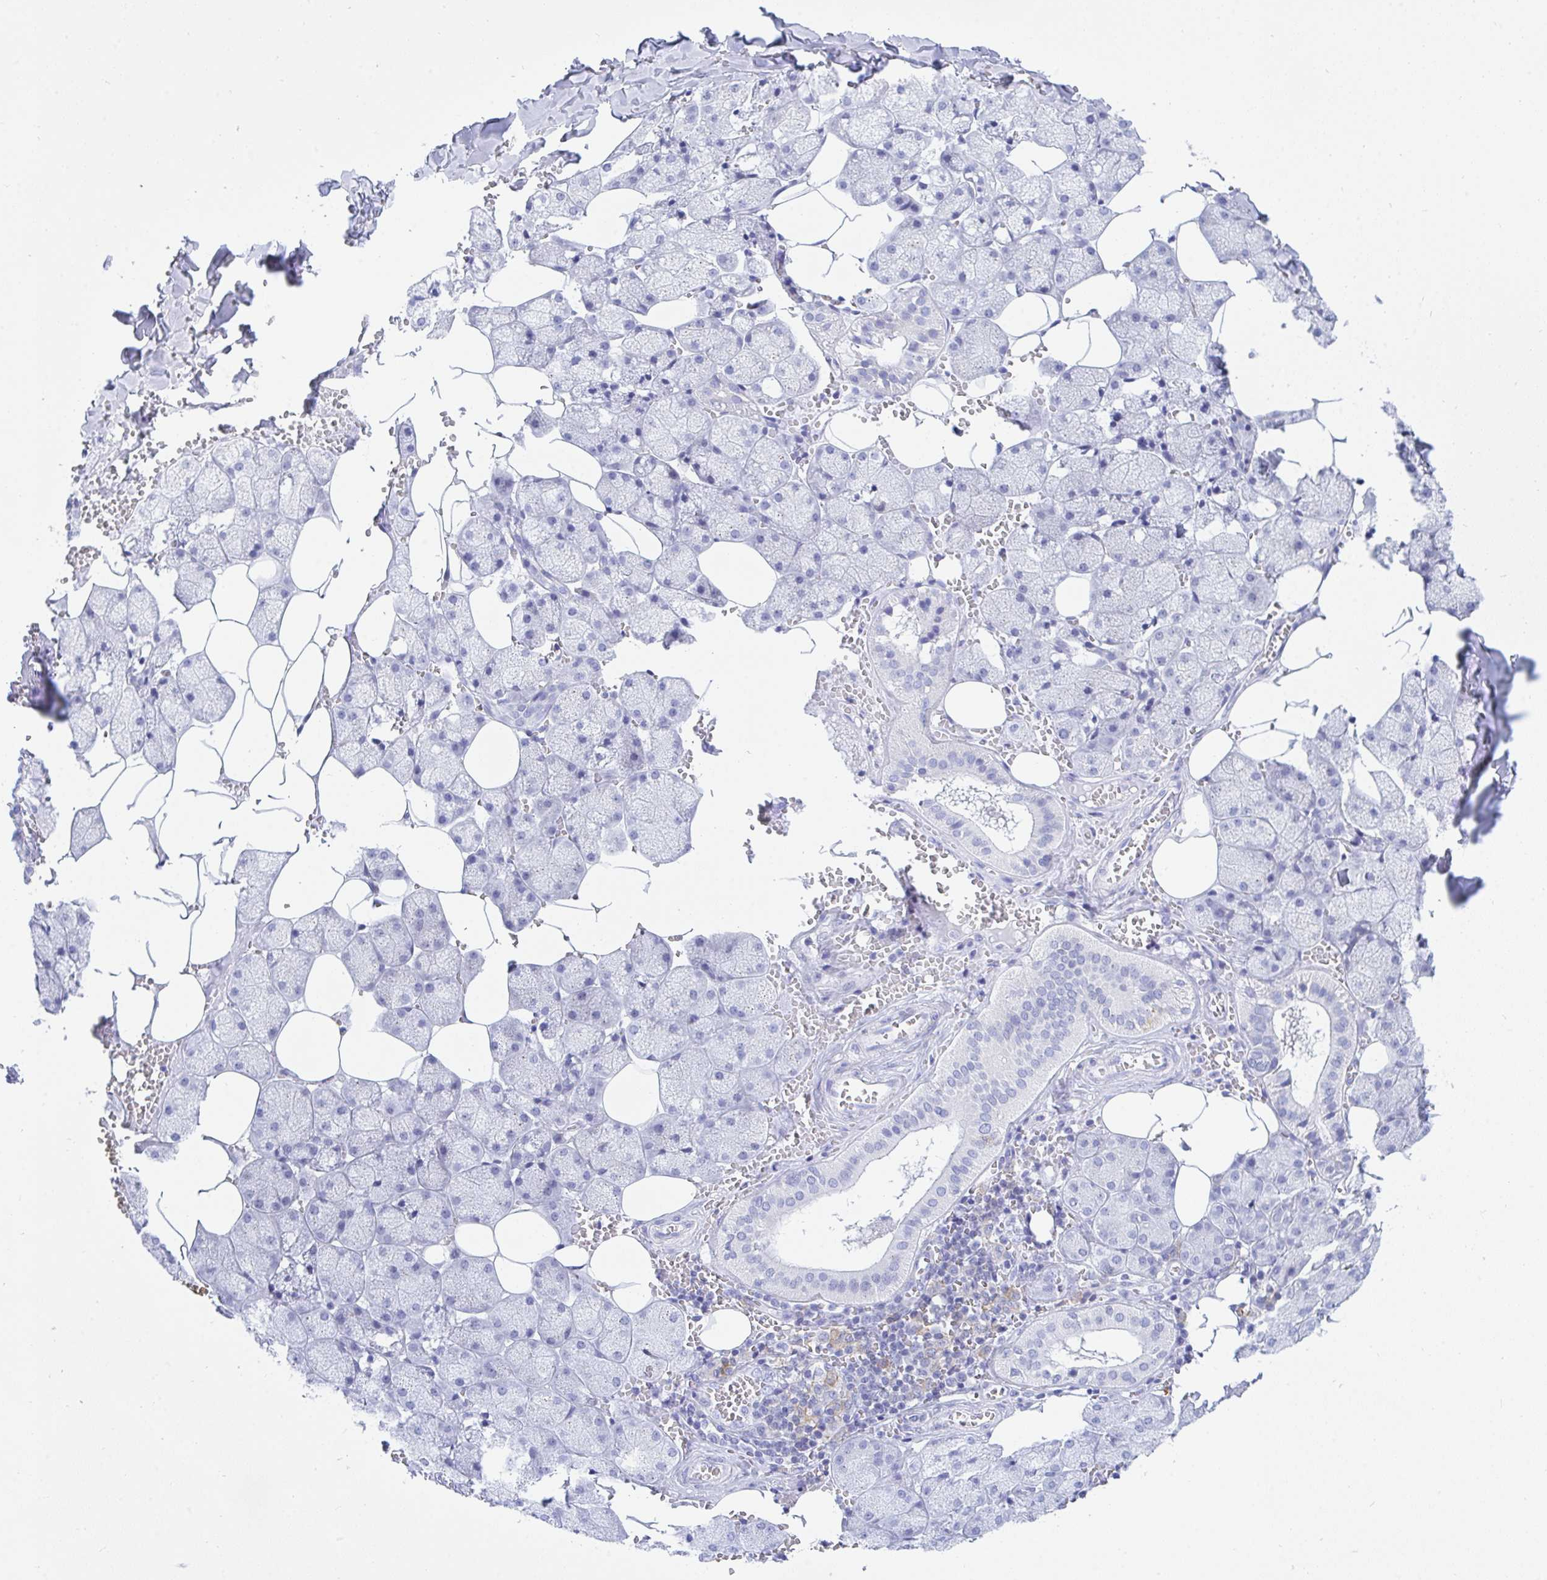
{"staining": {"intensity": "negative", "quantity": "none", "location": "none"}, "tissue": "salivary gland", "cell_type": "Glandular cells", "image_type": "normal", "snomed": [{"axis": "morphology", "description": "Normal tissue, NOS"}, {"axis": "topography", "description": "Salivary gland"}, {"axis": "topography", "description": "Peripheral nerve tissue"}], "caption": "IHC of normal salivary gland exhibits no positivity in glandular cells. (Immunohistochemistry, brightfield microscopy, high magnification).", "gene": "FRMD3", "patient": {"sex": "male", "age": 38}}